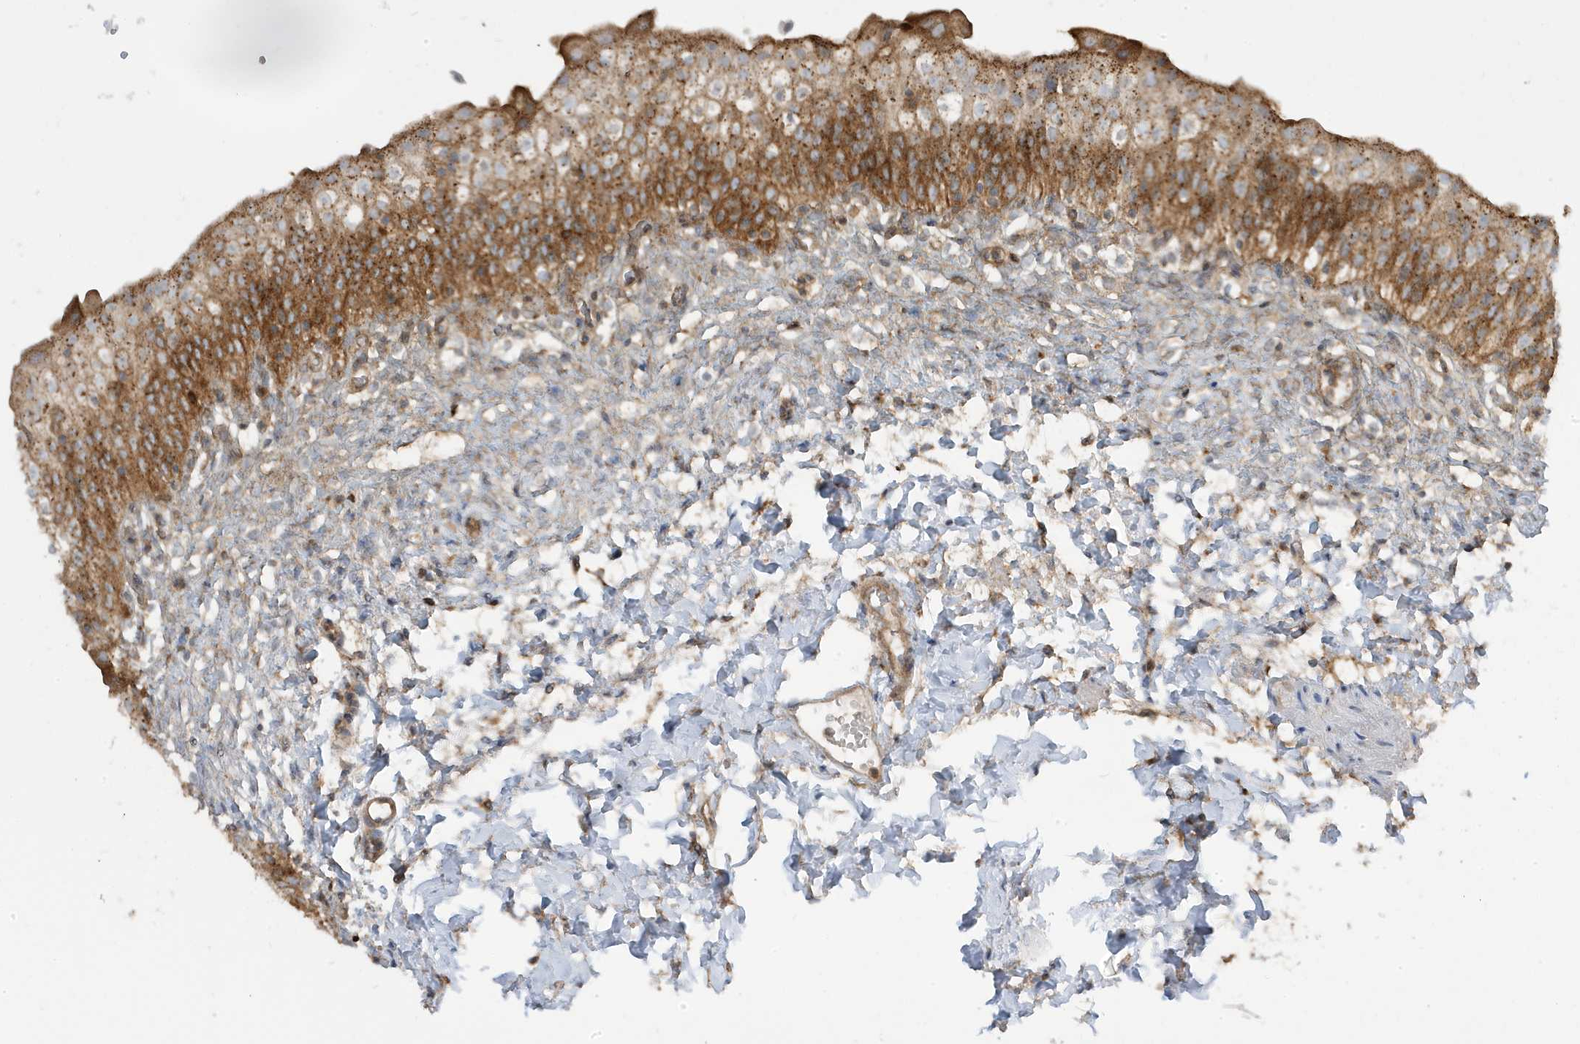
{"staining": {"intensity": "moderate", "quantity": ">75%", "location": "cytoplasmic/membranous"}, "tissue": "urinary bladder", "cell_type": "Urothelial cells", "image_type": "normal", "snomed": [{"axis": "morphology", "description": "Normal tissue, NOS"}, {"axis": "topography", "description": "Urinary bladder"}], "caption": "Immunohistochemistry staining of unremarkable urinary bladder, which reveals medium levels of moderate cytoplasmic/membranous expression in approximately >75% of urothelial cells indicating moderate cytoplasmic/membranous protein expression. The staining was performed using DAB (brown) for protein detection and nuclei were counterstained in hematoxylin (blue).", "gene": "STAM", "patient": {"sex": "male", "age": 55}}